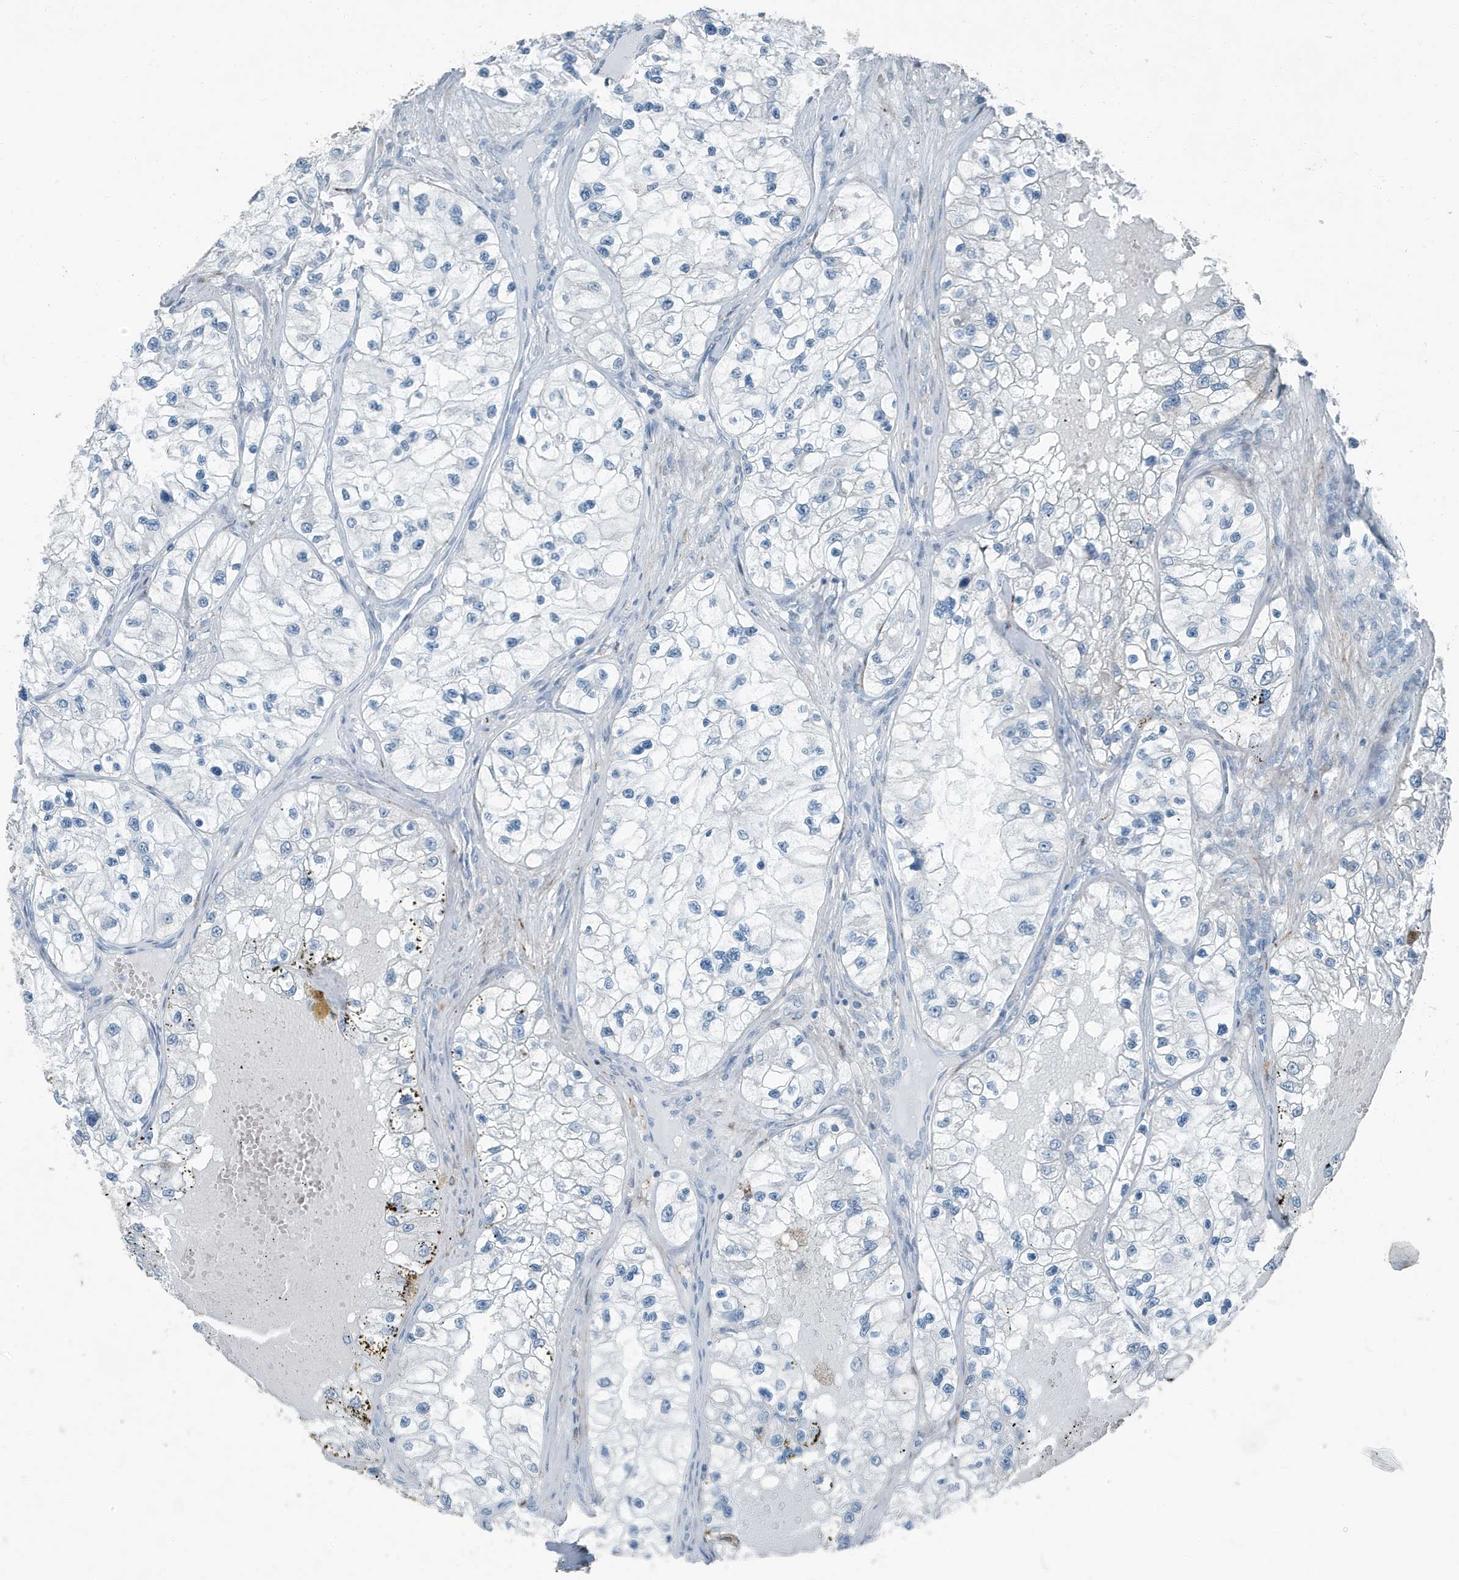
{"staining": {"intensity": "negative", "quantity": "none", "location": "none"}, "tissue": "renal cancer", "cell_type": "Tumor cells", "image_type": "cancer", "snomed": [{"axis": "morphology", "description": "Adenocarcinoma, NOS"}, {"axis": "topography", "description": "Kidney"}], "caption": "Immunohistochemistry image of human renal adenocarcinoma stained for a protein (brown), which demonstrates no staining in tumor cells.", "gene": "FAM162A", "patient": {"sex": "female", "age": 57}}